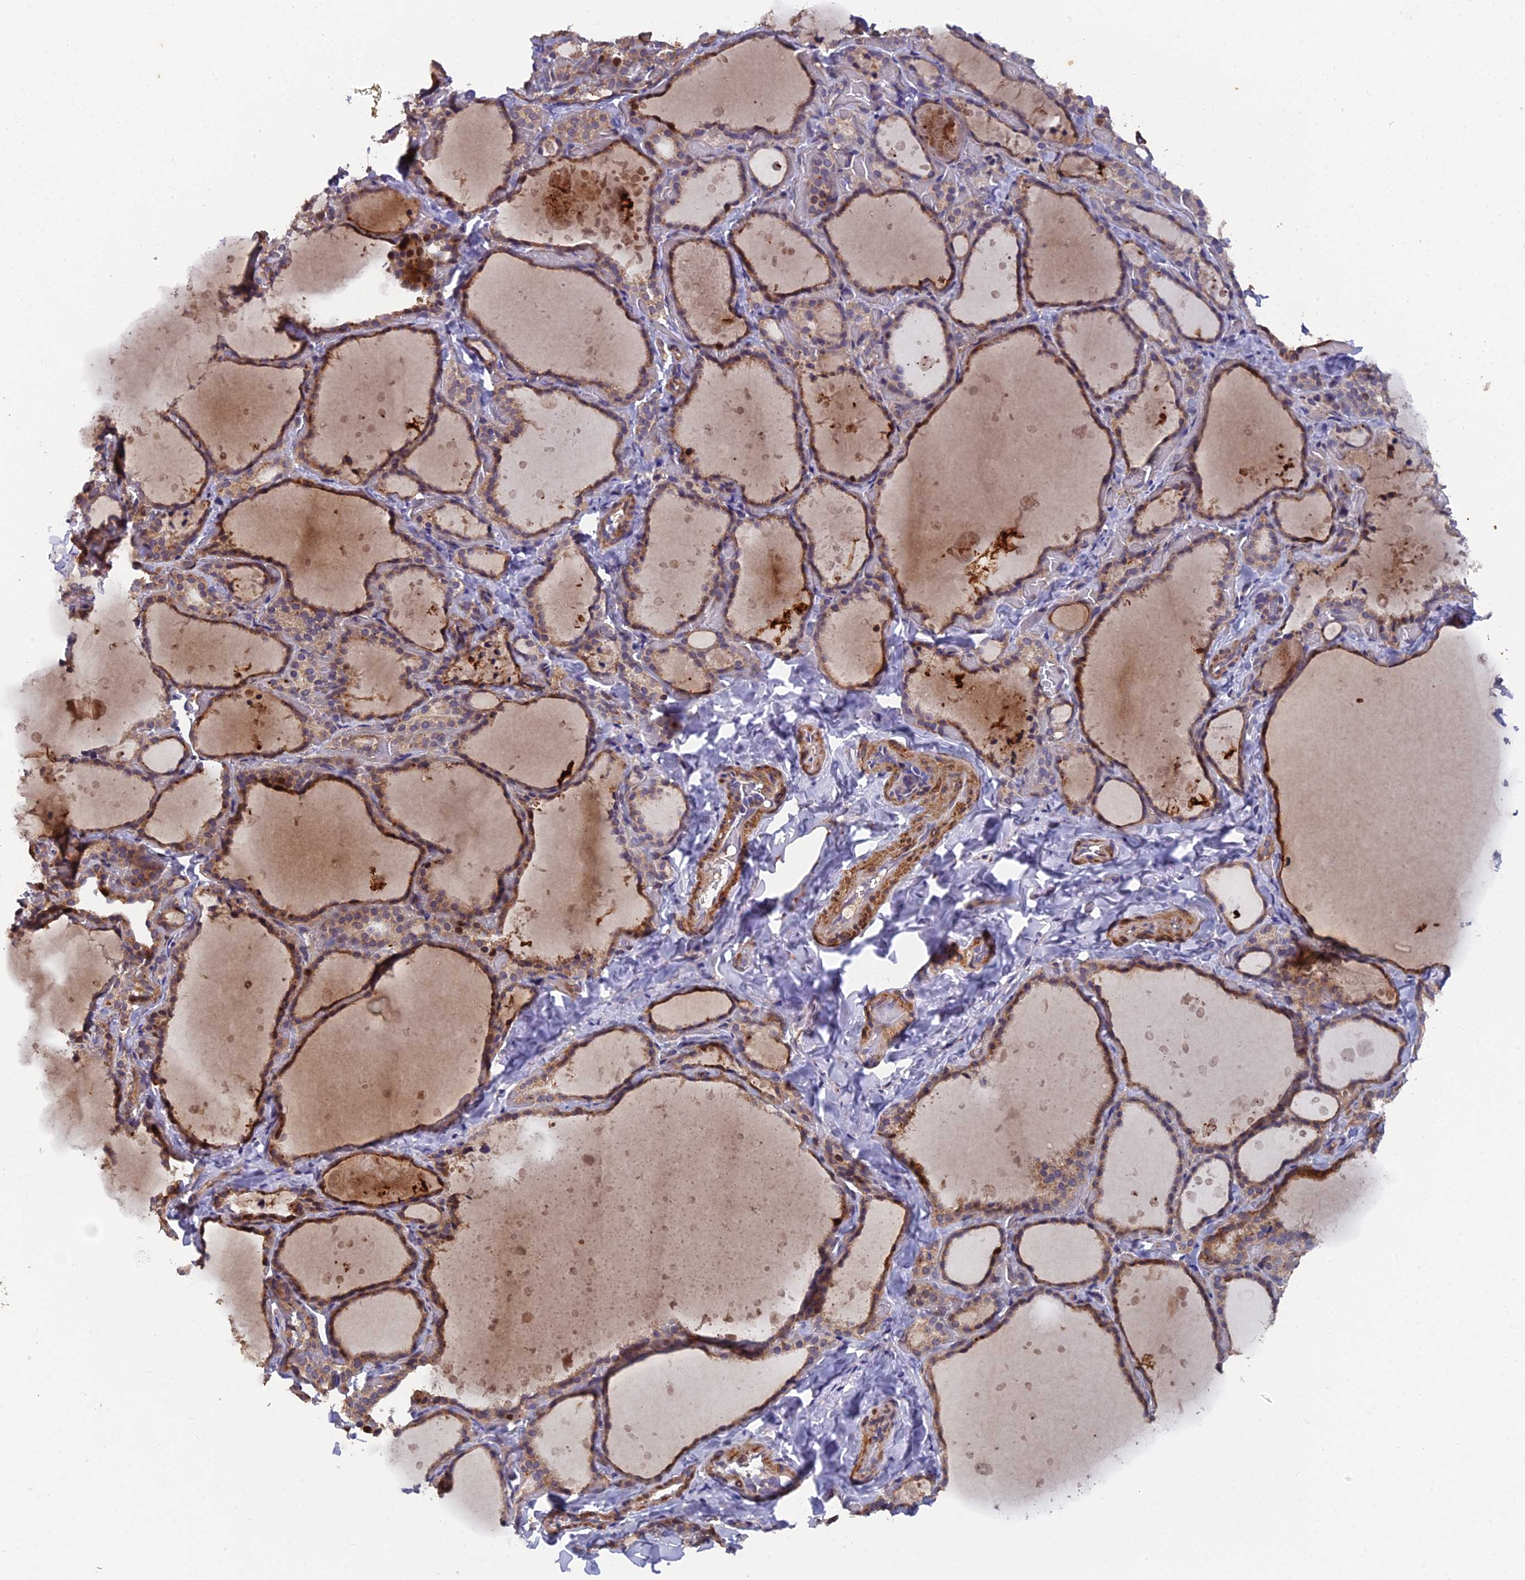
{"staining": {"intensity": "moderate", "quantity": ">75%", "location": "cytoplasmic/membranous,nuclear"}, "tissue": "thyroid gland", "cell_type": "Glandular cells", "image_type": "normal", "snomed": [{"axis": "morphology", "description": "Normal tissue, NOS"}, {"axis": "topography", "description": "Thyroid gland"}], "caption": "Human thyroid gland stained with a brown dye shows moderate cytoplasmic/membranous,nuclear positive positivity in approximately >75% of glandular cells.", "gene": "RAB28", "patient": {"sex": "female", "age": 44}}